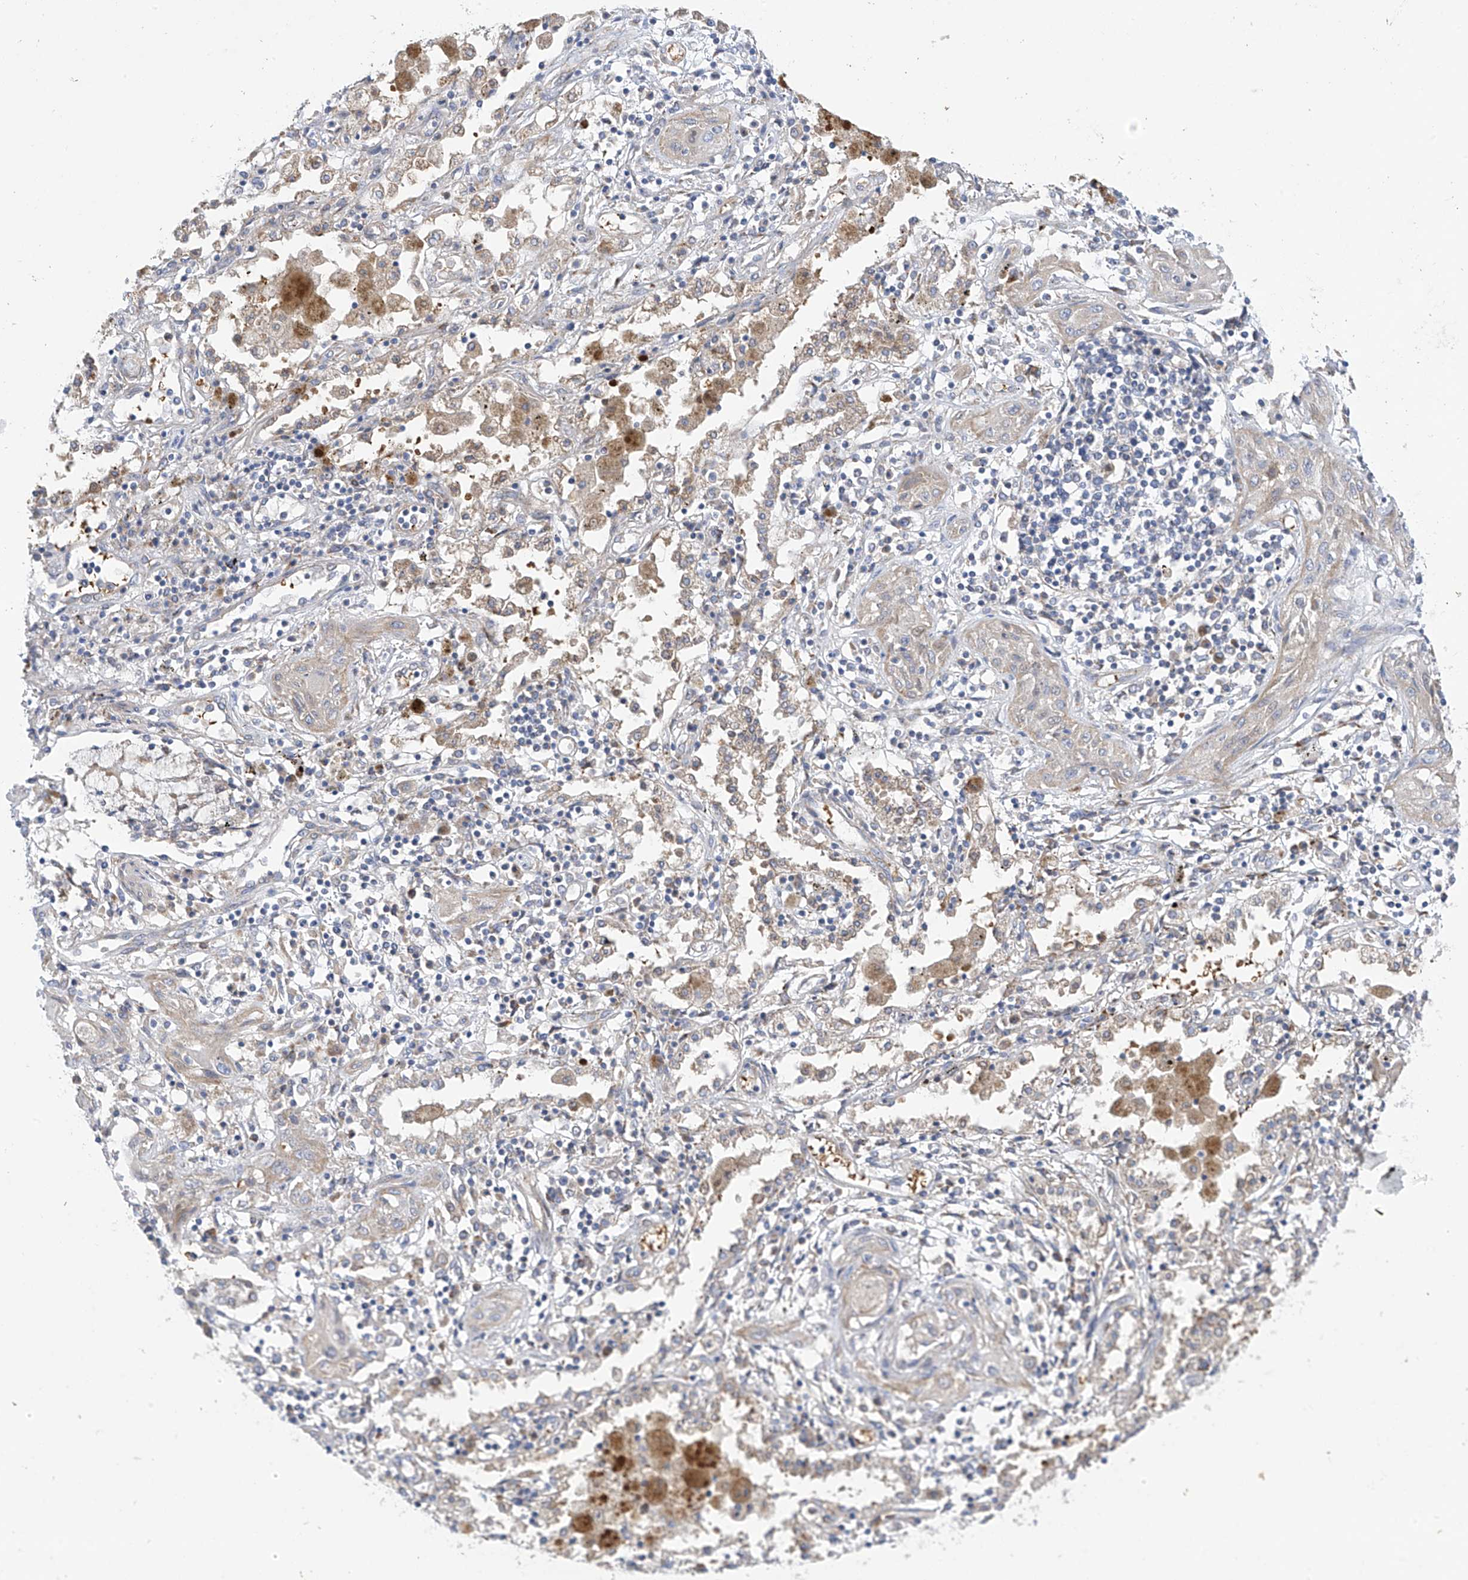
{"staining": {"intensity": "negative", "quantity": "none", "location": "none"}, "tissue": "lung cancer", "cell_type": "Tumor cells", "image_type": "cancer", "snomed": [{"axis": "morphology", "description": "Squamous cell carcinoma, NOS"}, {"axis": "topography", "description": "Lung"}], "caption": "Tumor cells show no significant protein expression in squamous cell carcinoma (lung).", "gene": "METTL18", "patient": {"sex": "female", "age": 47}}